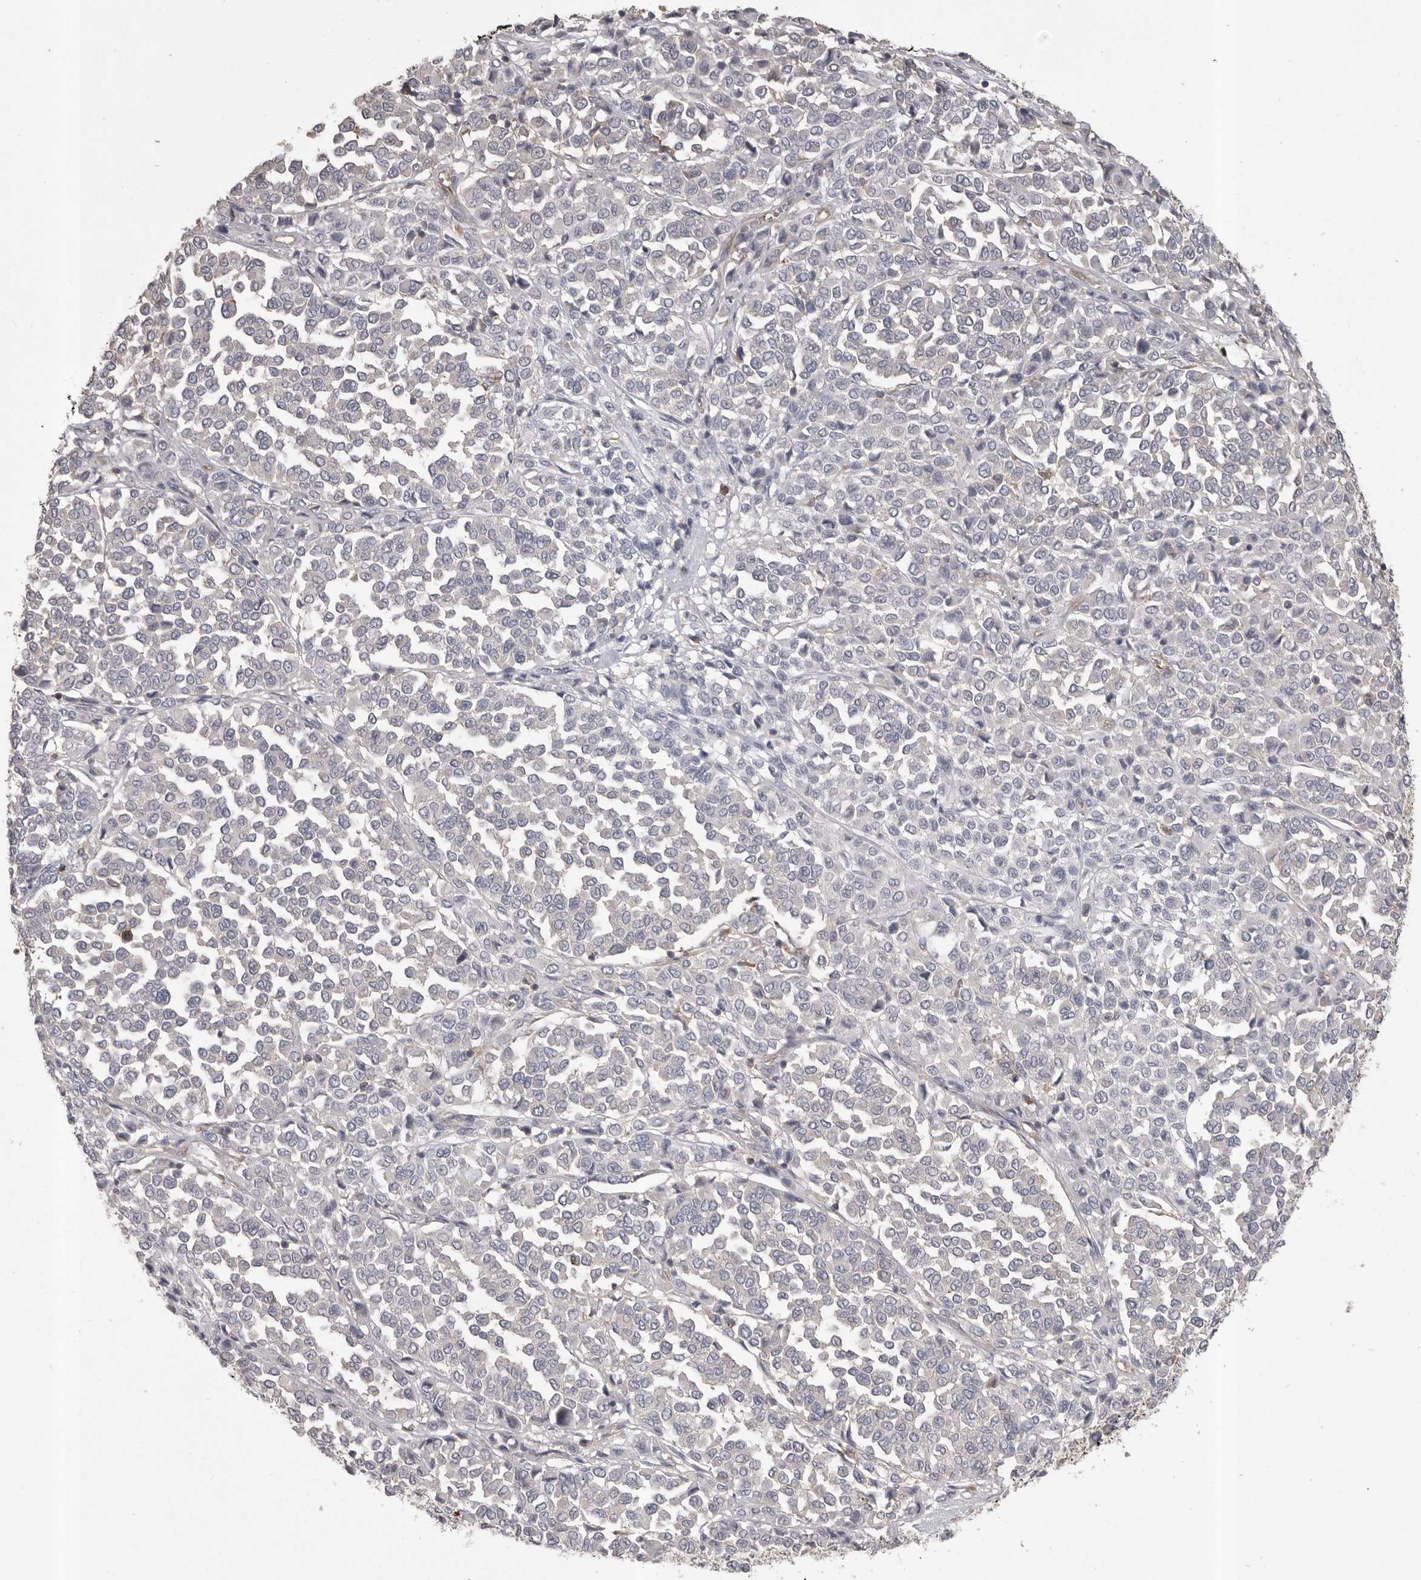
{"staining": {"intensity": "negative", "quantity": "none", "location": "none"}, "tissue": "melanoma", "cell_type": "Tumor cells", "image_type": "cancer", "snomed": [{"axis": "morphology", "description": "Malignant melanoma, Metastatic site"}, {"axis": "topography", "description": "Pancreas"}], "caption": "Micrograph shows no protein positivity in tumor cells of melanoma tissue.", "gene": "CMTM6", "patient": {"sex": "female", "age": 30}}